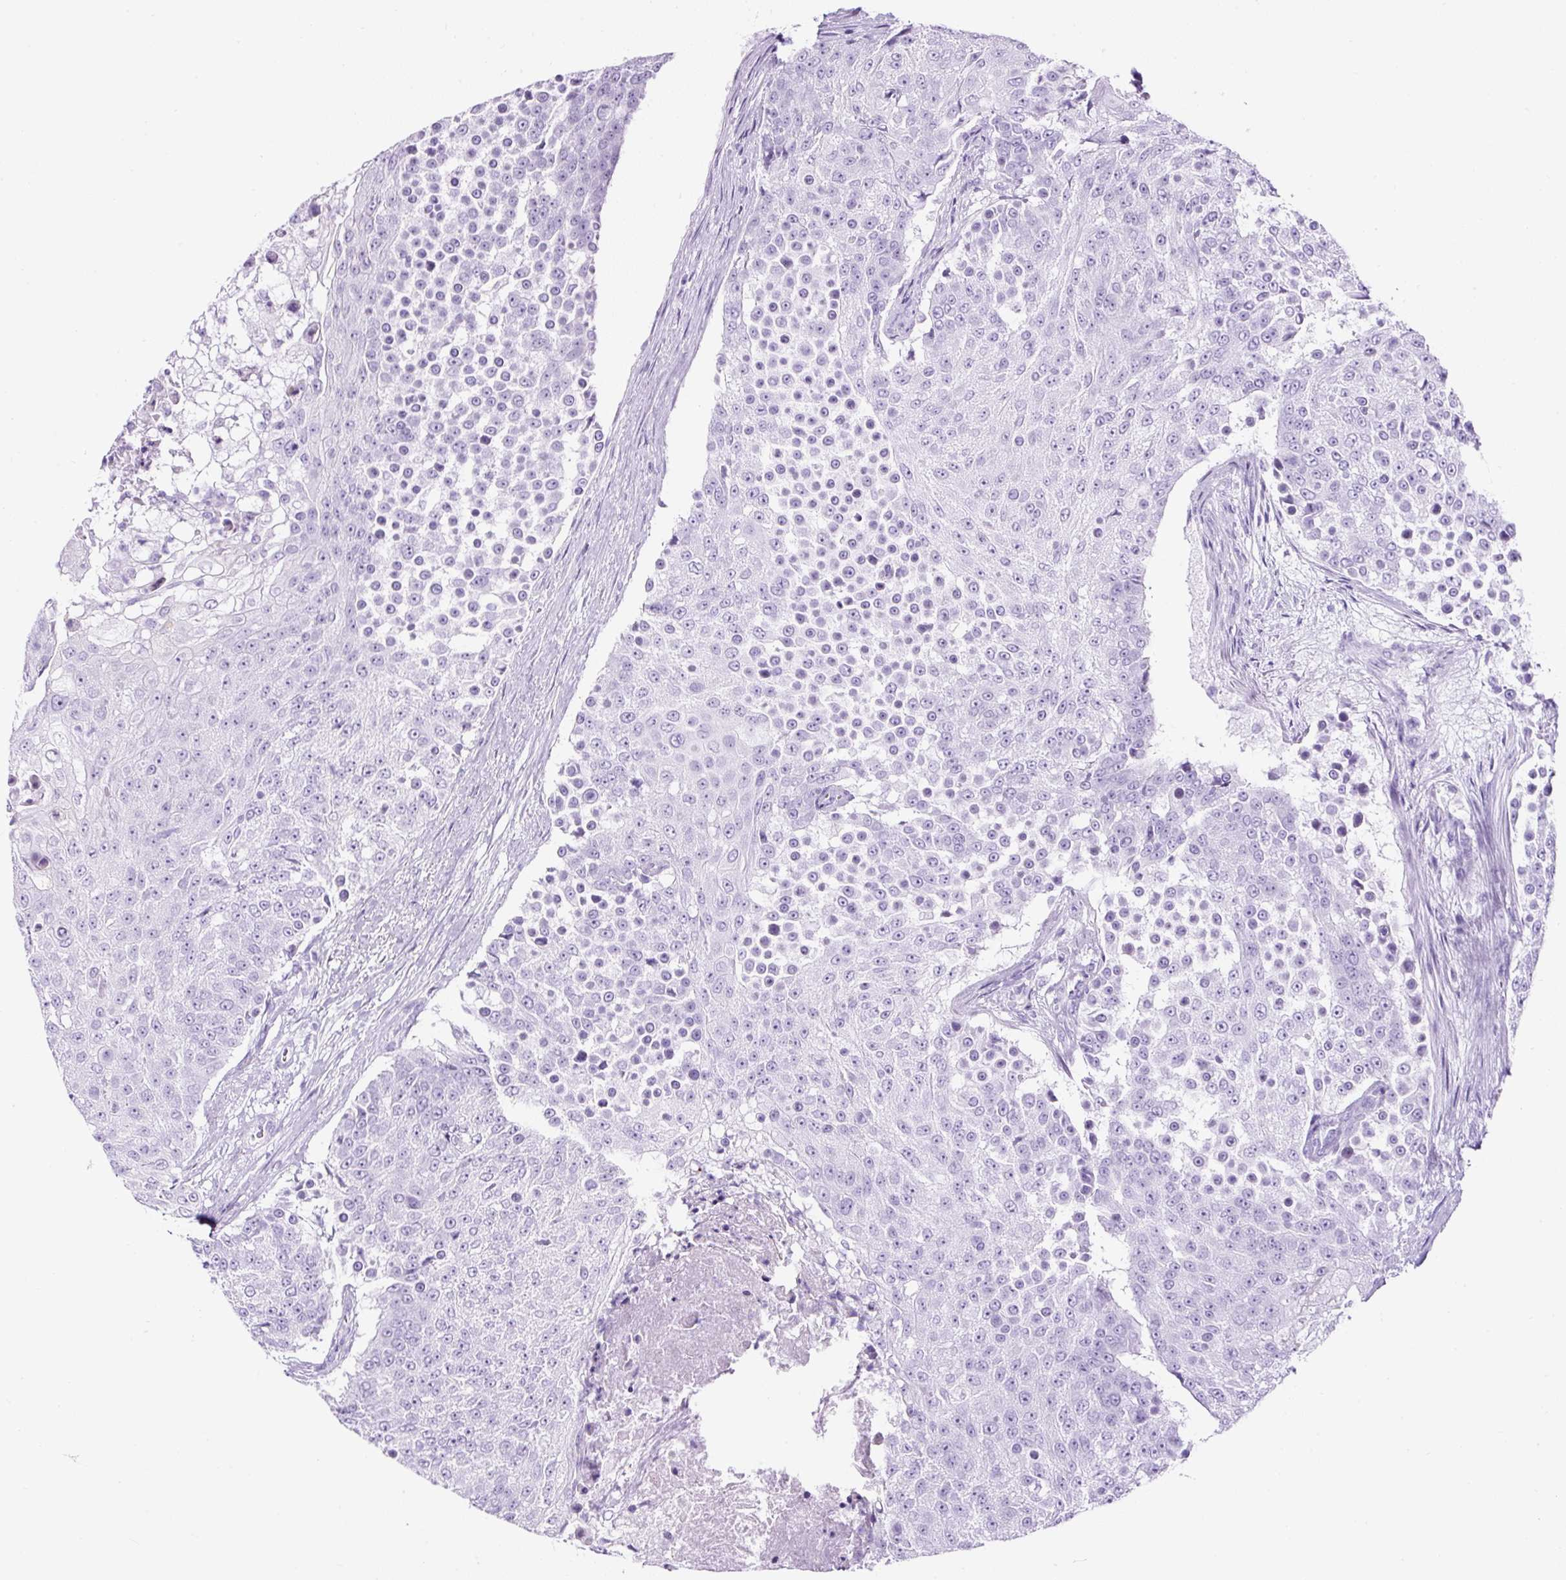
{"staining": {"intensity": "negative", "quantity": "none", "location": "none"}, "tissue": "urothelial cancer", "cell_type": "Tumor cells", "image_type": "cancer", "snomed": [{"axis": "morphology", "description": "Urothelial carcinoma, High grade"}, {"axis": "topography", "description": "Urinary bladder"}], "caption": "Immunohistochemistry (IHC) of human urothelial cancer displays no staining in tumor cells.", "gene": "TMEM200B", "patient": {"sex": "female", "age": 63}}